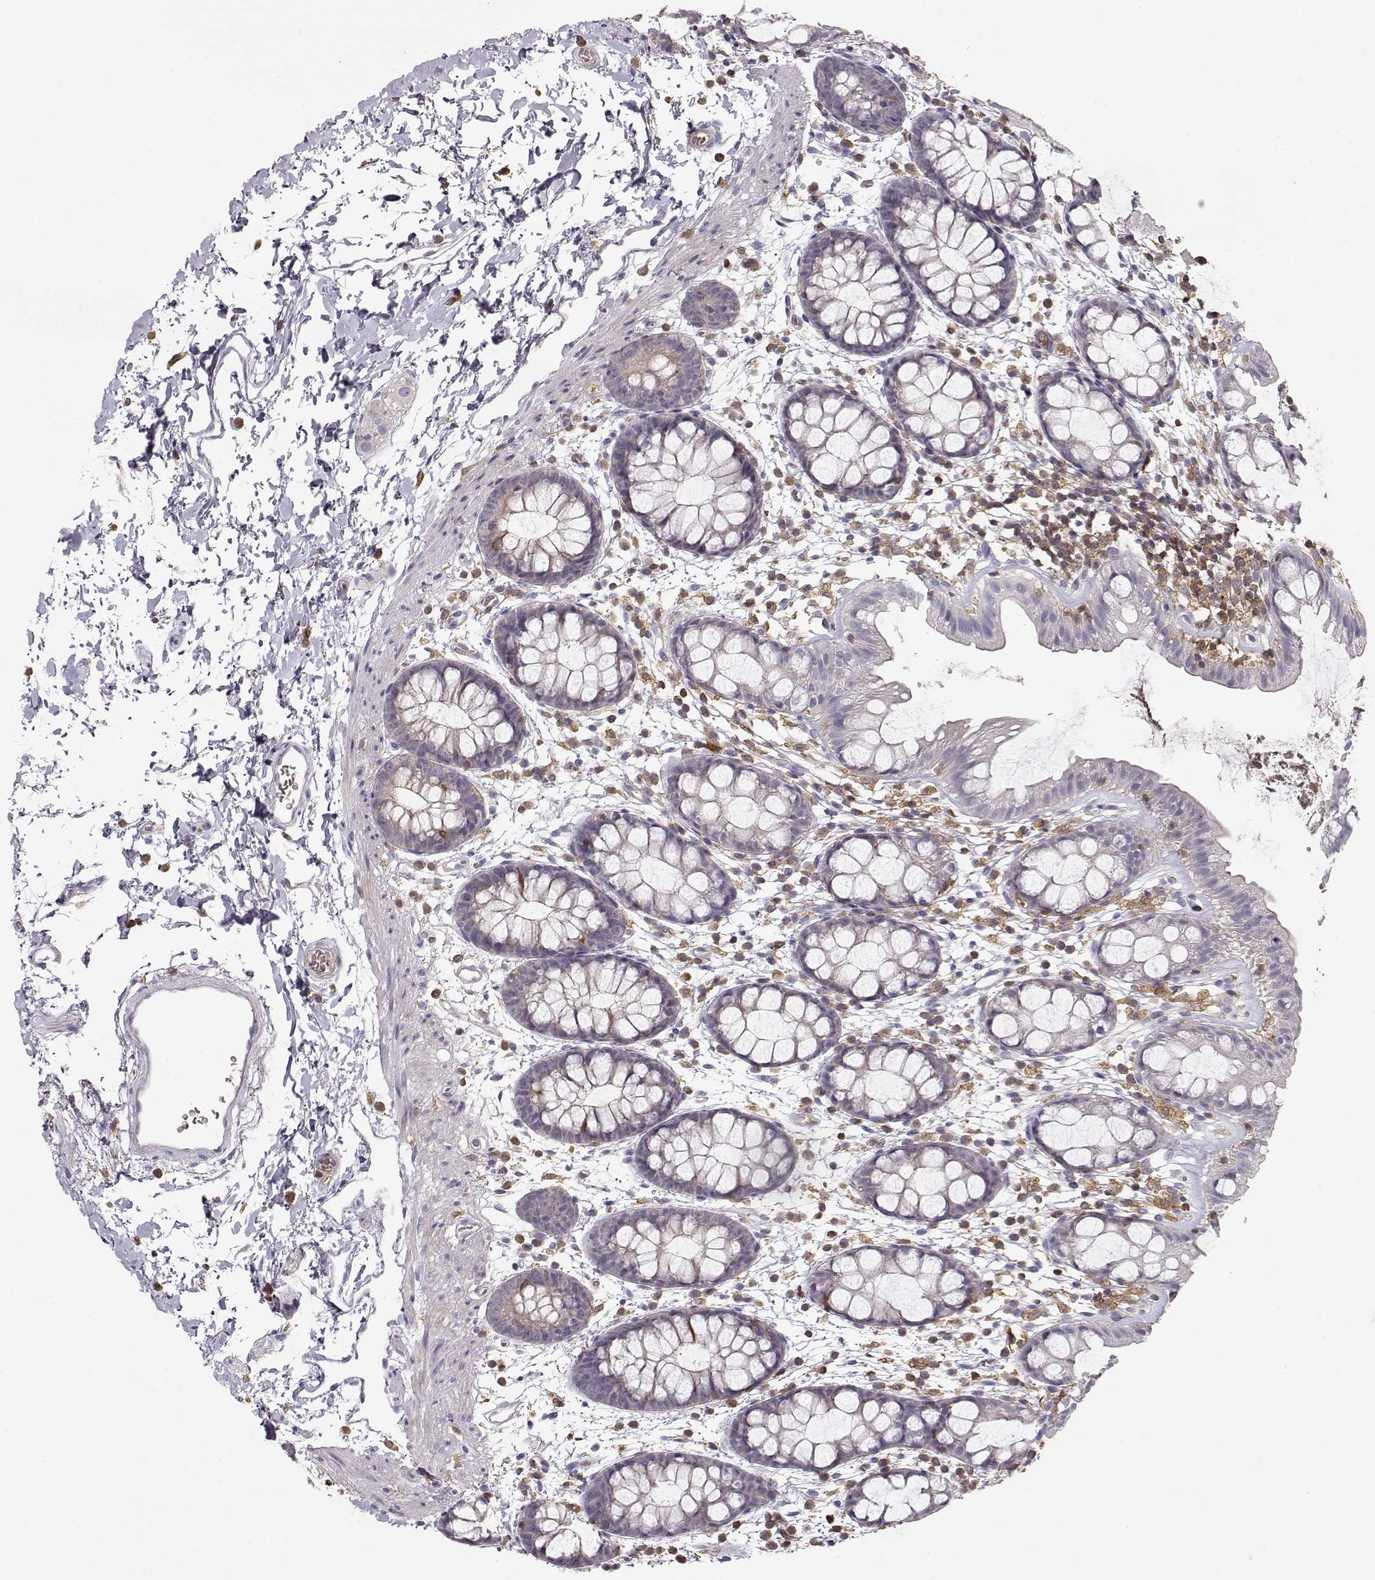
{"staining": {"intensity": "negative", "quantity": "none", "location": "none"}, "tissue": "rectum", "cell_type": "Glandular cells", "image_type": "normal", "snomed": [{"axis": "morphology", "description": "Normal tissue, NOS"}, {"axis": "topography", "description": "Rectum"}], "caption": "Human rectum stained for a protein using IHC shows no positivity in glandular cells.", "gene": "VAV1", "patient": {"sex": "male", "age": 57}}